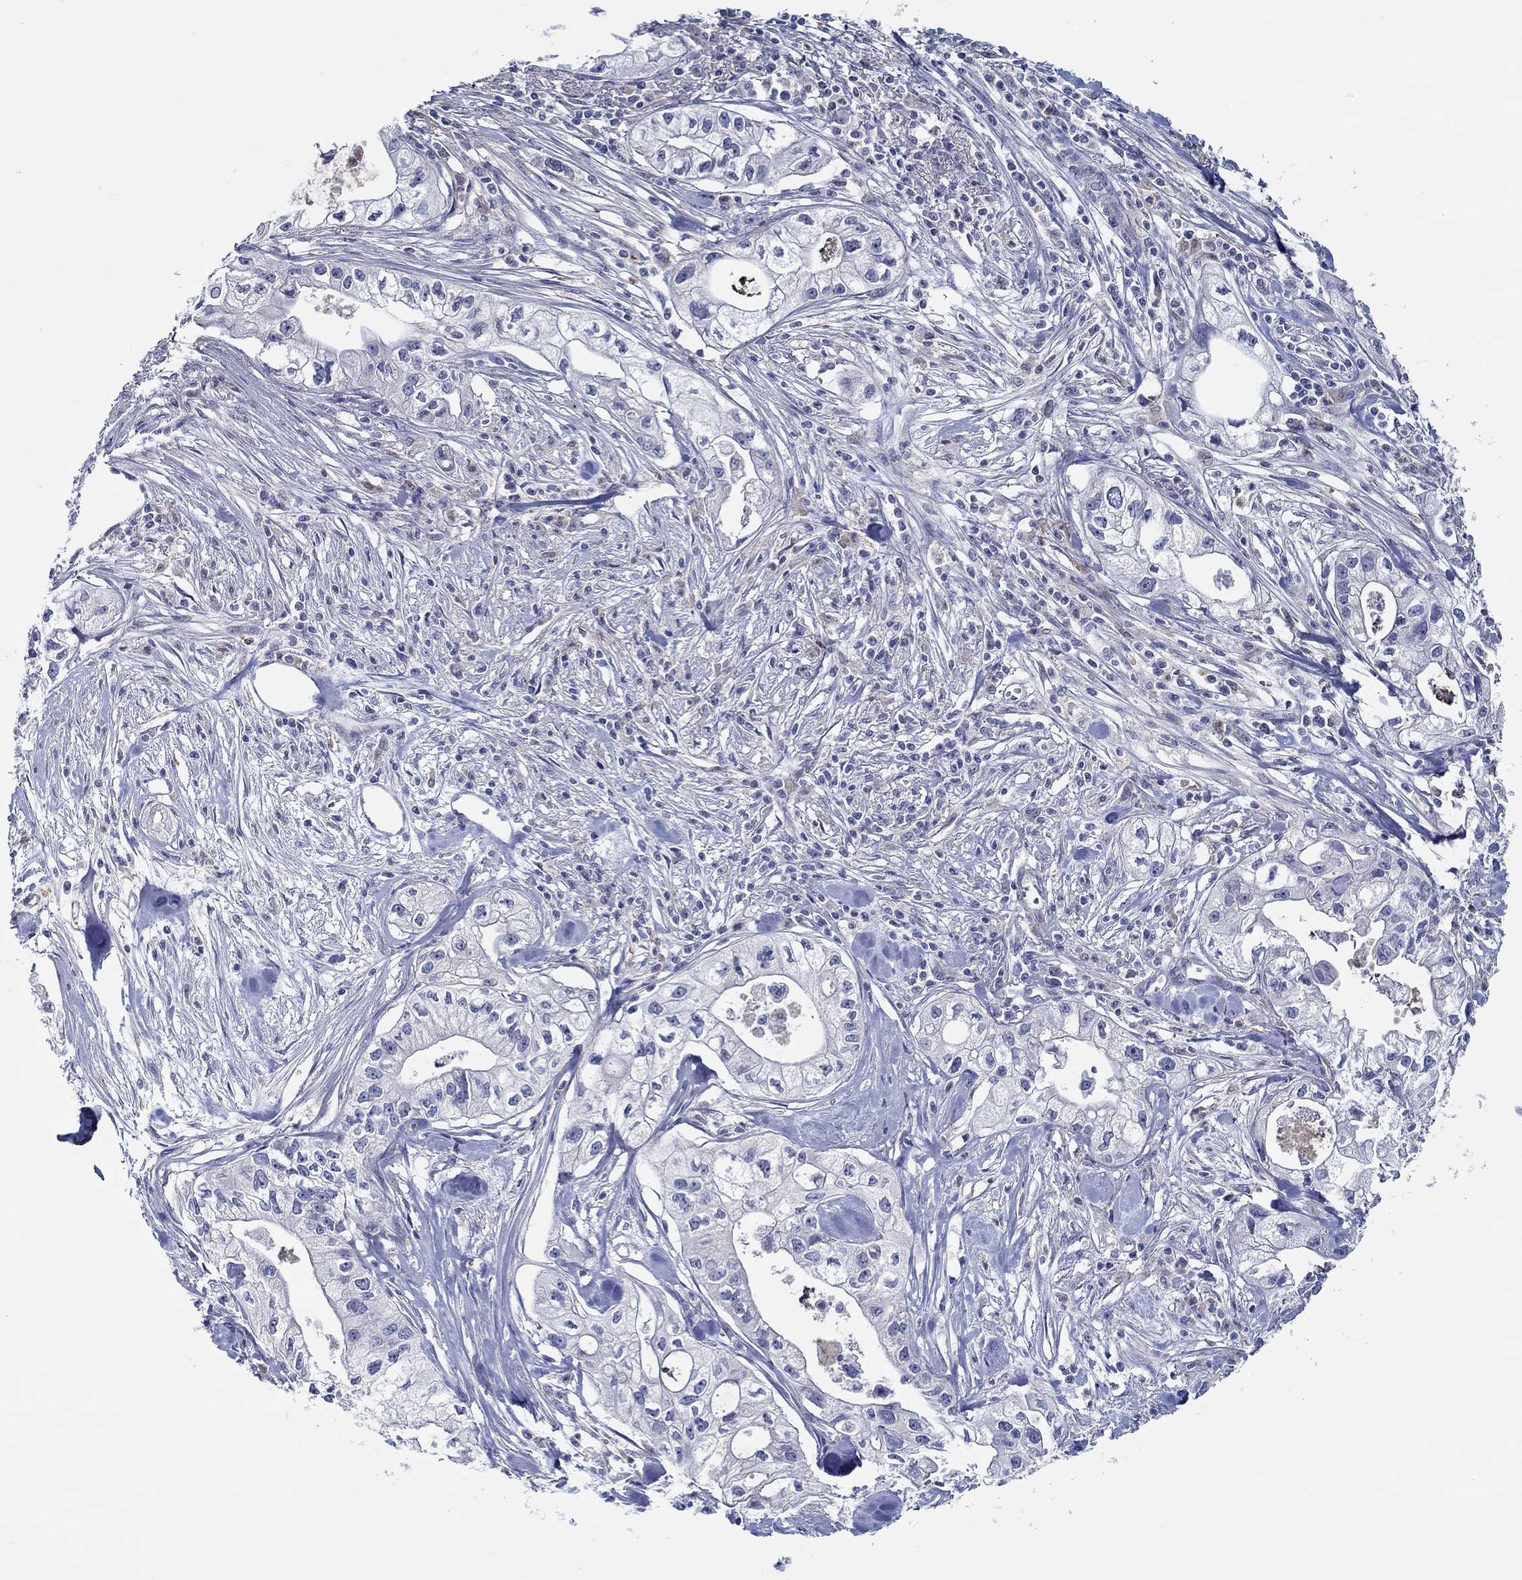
{"staining": {"intensity": "negative", "quantity": "none", "location": "none"}, "tissue": "pancreatic cancer", "cell_type": "Tumor cells", "image_type": "cancer", "snomed": [{"axis": "morphology", "description": "Adenocarcinoma, NOS"}, {"axis": "topography", "description": "Pancreas"}], "caption": "This is an IHC histopathology image of human adenocarcinoma (pancreatic). There is no positivity in tumor cells.", "gene": "CFAP61", "patient": {"sex": "male", "age": 70}}